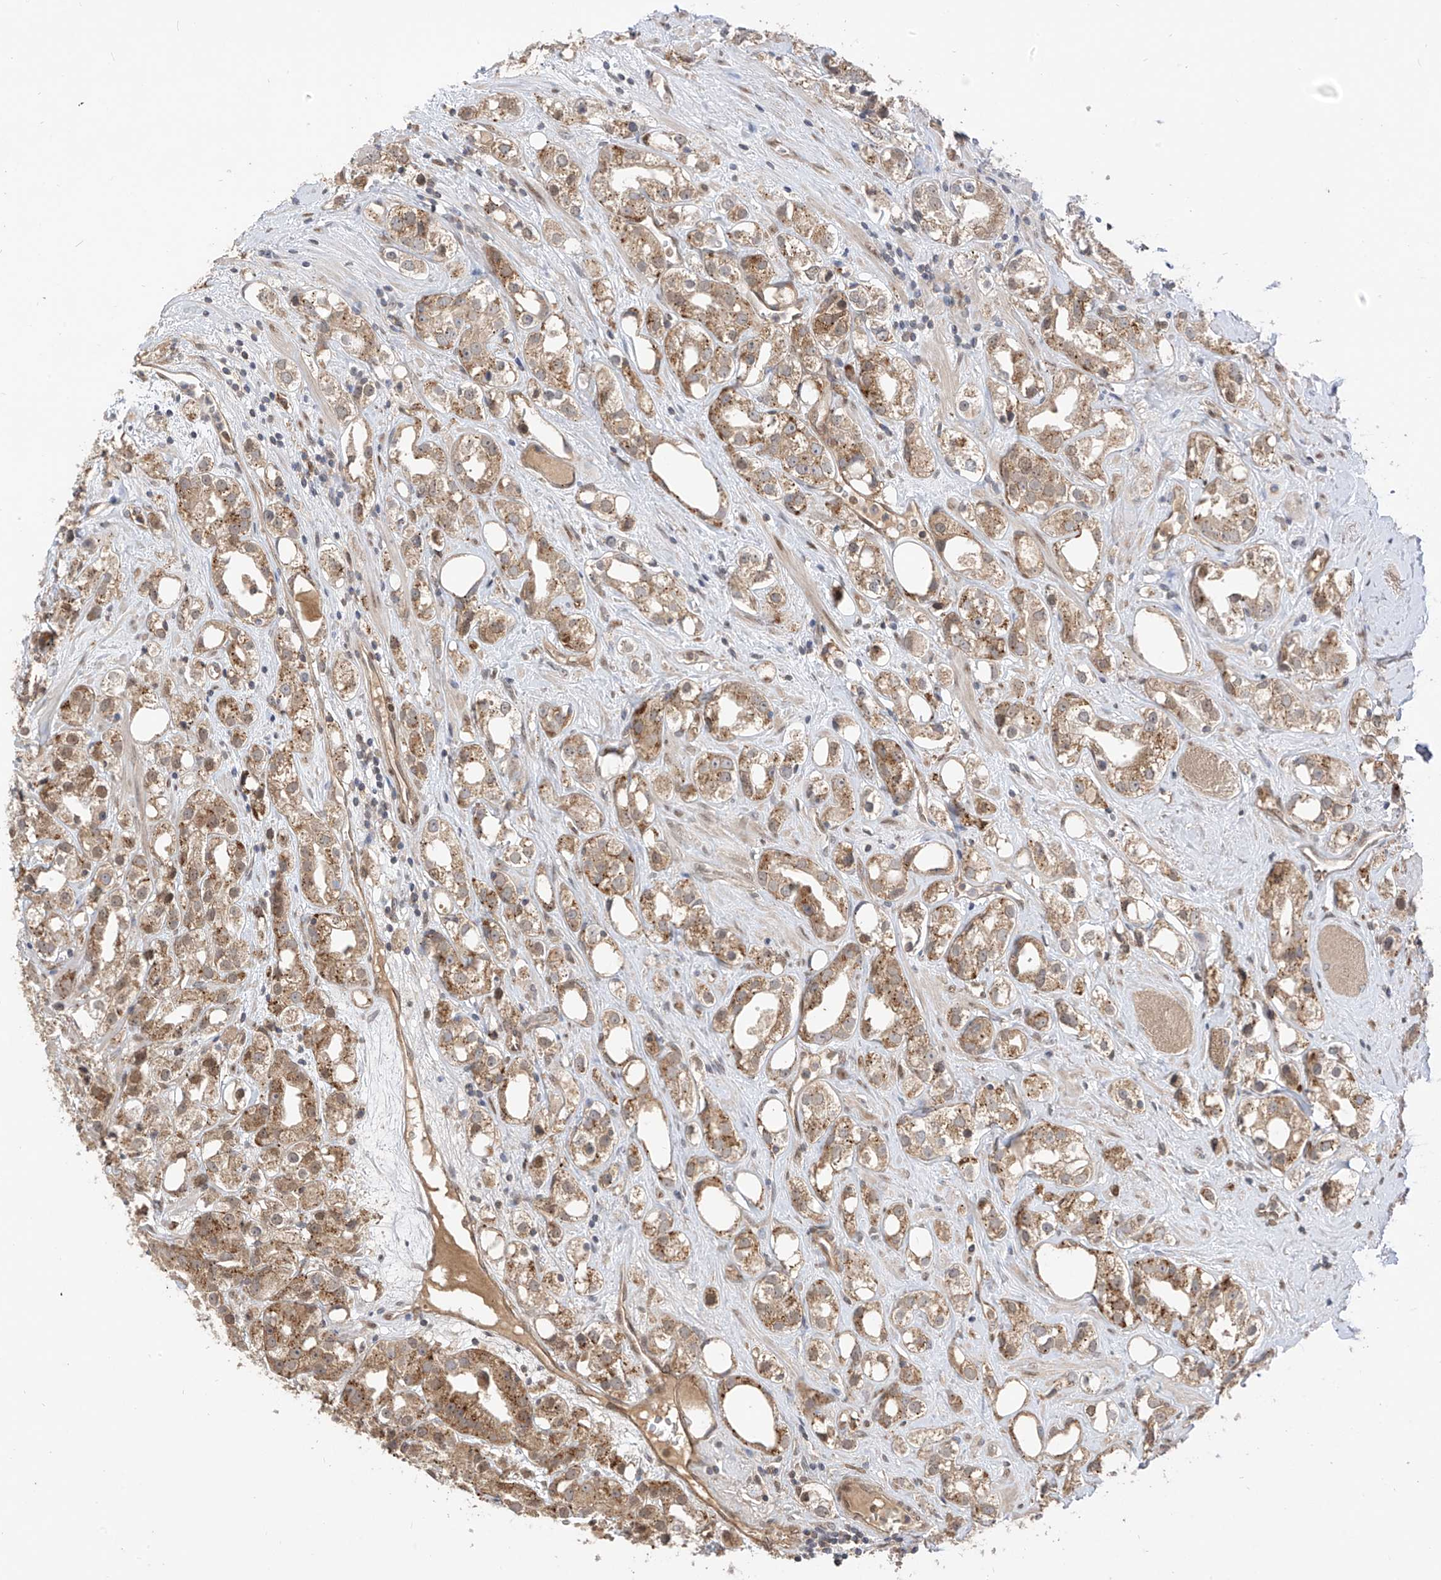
{"staining": {"intensity": "moderate", "quantity": ">75%", "location": "cytoplasmic/membranous"}, "tissue": "prostate cancer", "cell_type": "Tumor cells", "image_type": "cancer", "snomed": [{"axis": "morphology", "description": "Adenocarcinoma, NOS"}, {"axis": "topography", "description": "Prostate"}], "caption": "Immunohistochemistry (IHC) staining of prostate cancer, which reveals medium levels of moderate cytoplasmic/membranous expression in about >75% of tumor cells indicating moderate cytoplasmic/membranous protein staining. The staining was performed using DAB (3,3'-diaminobenzidine) (brown) for protein detection and nuclei were counterstained in hematoxylin (blue).", "gene": "MRTFA", "patient": {"sex": "male", "age": 79}}